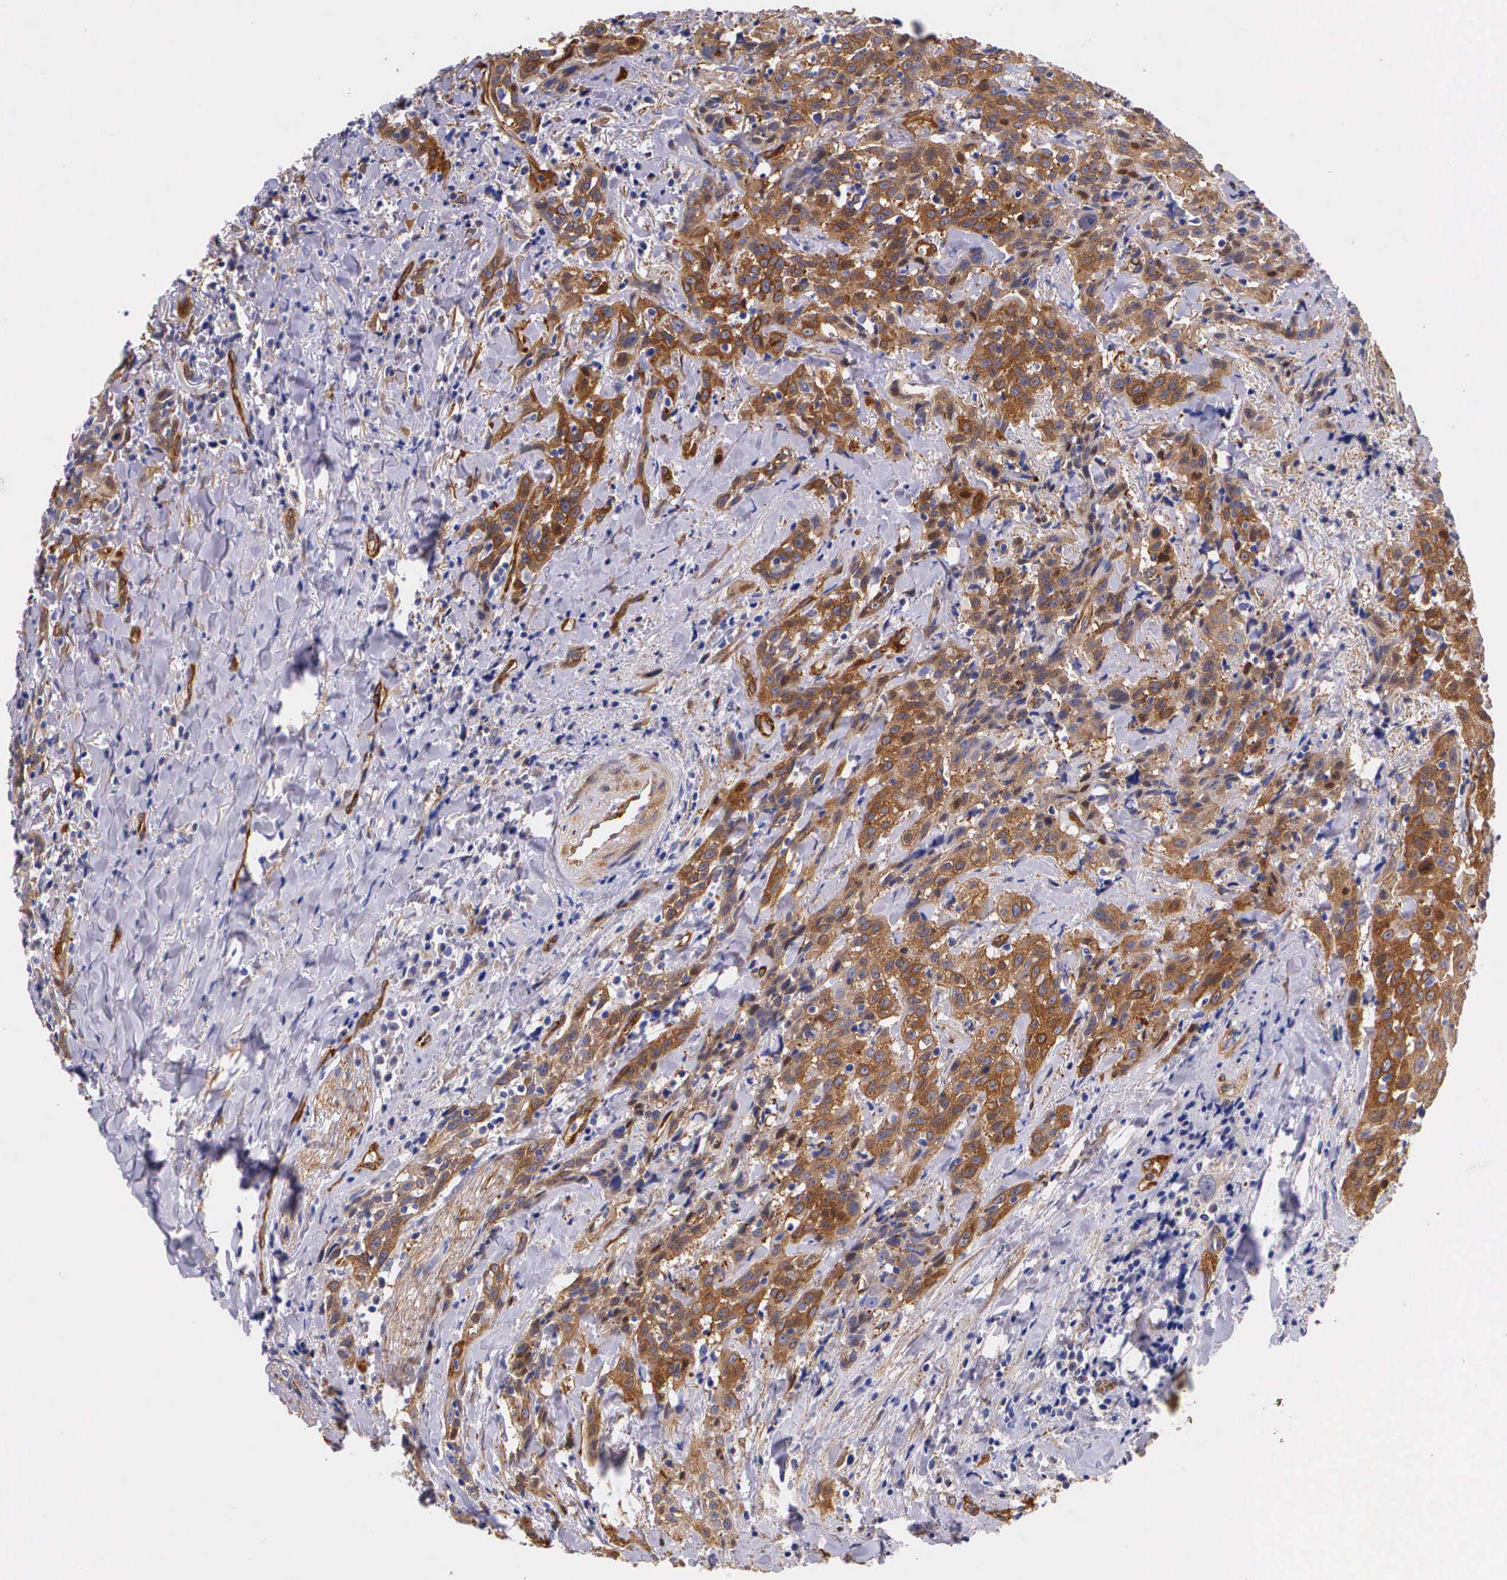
{"staining": {"intensity": "moderate", "quantity": ">75%", "location": "cytoplasmic/membranous"}, "tissue": "head and neck cancer", "cell_type": "Tumor cells", "image_type": "cancer", "snomed": [{"axis": "morphology", "description": "Squamous cell carcinoma, NOS"}, {"axis": "topography", "description": "Oral tissue"}, {"axis": "topography", "description": "Head-Neck"}], "caption": "DAB (3,3'-diaminobenzidine) immunohistochemical staining of squamous cell carcinoma (head and neck) demonstrates moderate cytoplasmic/membranous protein positivity in approximately >75% of tumor cells.", "gene": "BCAR1", "patient": {"sex": "female", "age": 82}}